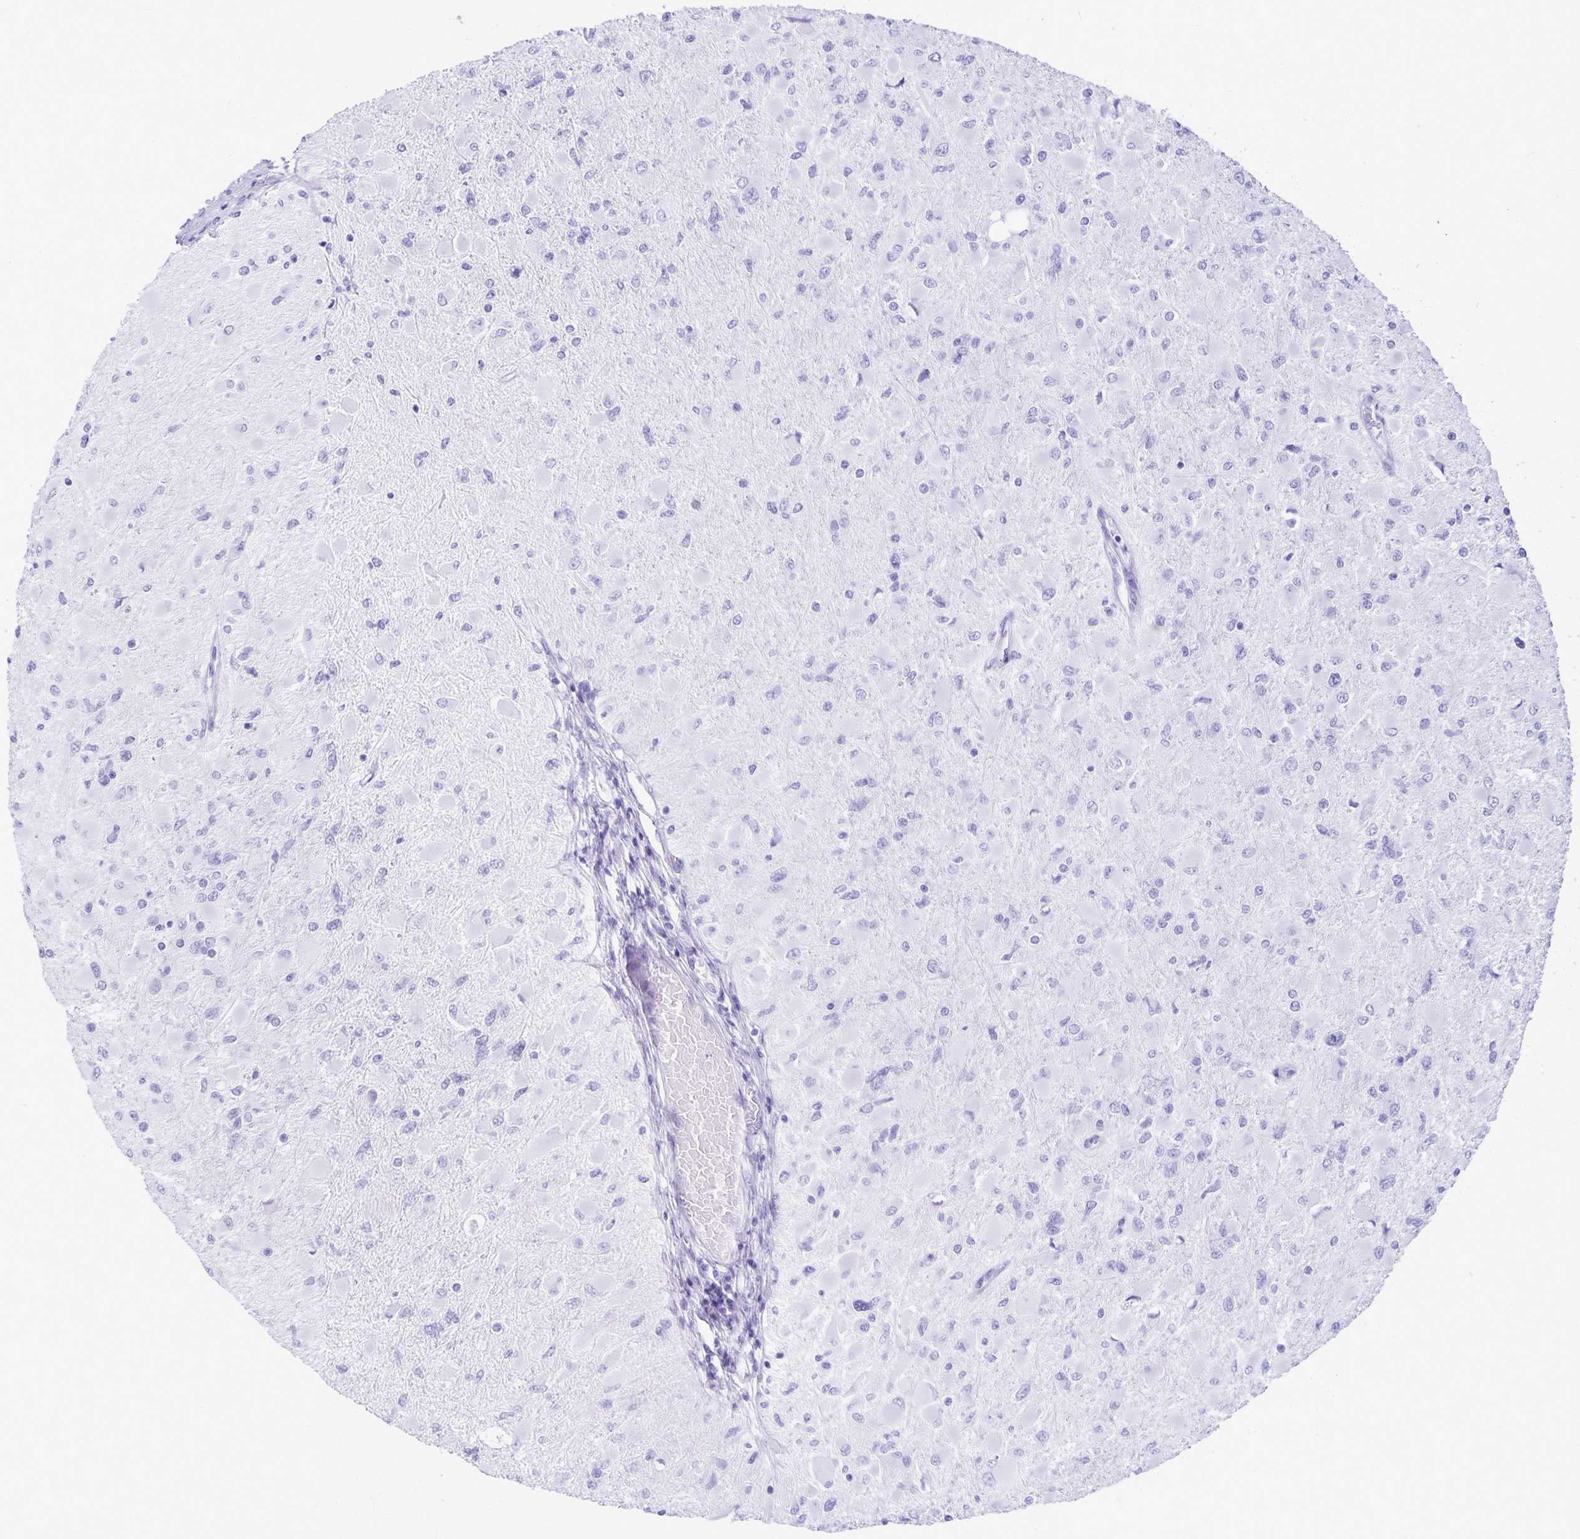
{"staining": {"intensity": "negative", "quantity": "none", "location": "none"}, "tissue": "glioma", "cell_type": "Tumor cells", "image_type": "cancer", "snomed": [{"axis": "morphology", "description": "Glioma, malignant, High grade"}, {"axis": "topography", "description": "Cerebral cortex"}], "caption": "A high-resolution histopathology image shows immunohistochemistry (IHC) staining of malignant glioma (high-grade), which displays no significant positivity in tumor cells.", "gene": "DEFA5", "patient": {"sex": "female", "age": 36}}